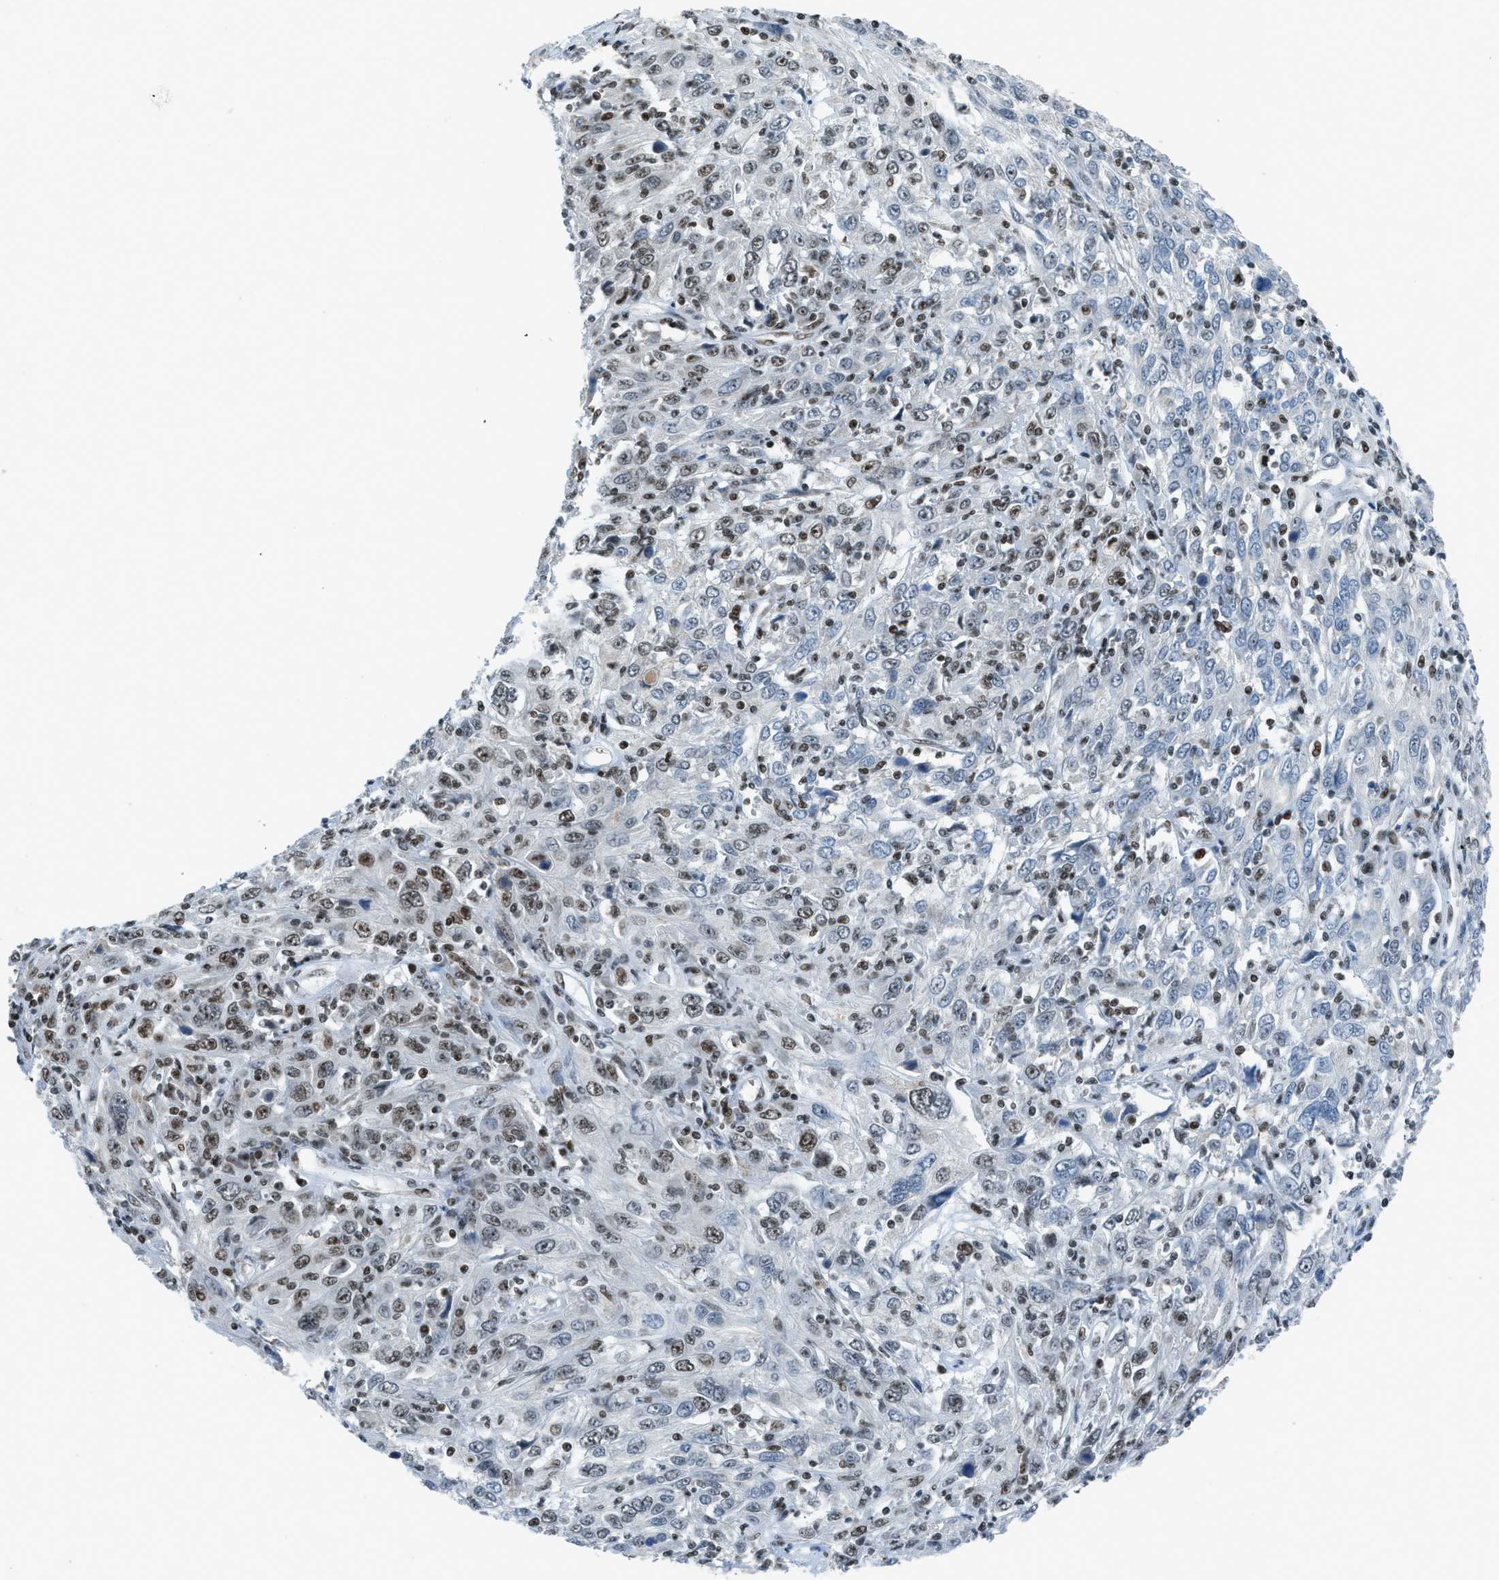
{"staining": {"intensity": "moderate", "quantity": "<25%", "location": "nuclear"}, "tissue": "cervical cancer", "cell_type": "Tumor cells", "image_type": "cancer", "snomed": [{"axis": "morphology", "description": "Squamous cell carcinoma, NOS"}, {"axis": "topography", "description": "Cervix"}], "caption": "IHC of squamous cell carcinoma (cervical) demonstrates low levels of moderate nuclear staining in approximately <25% of tumor cells.", "gene": "RAD51B", "patient": {"sex": "female", "age": 46}}